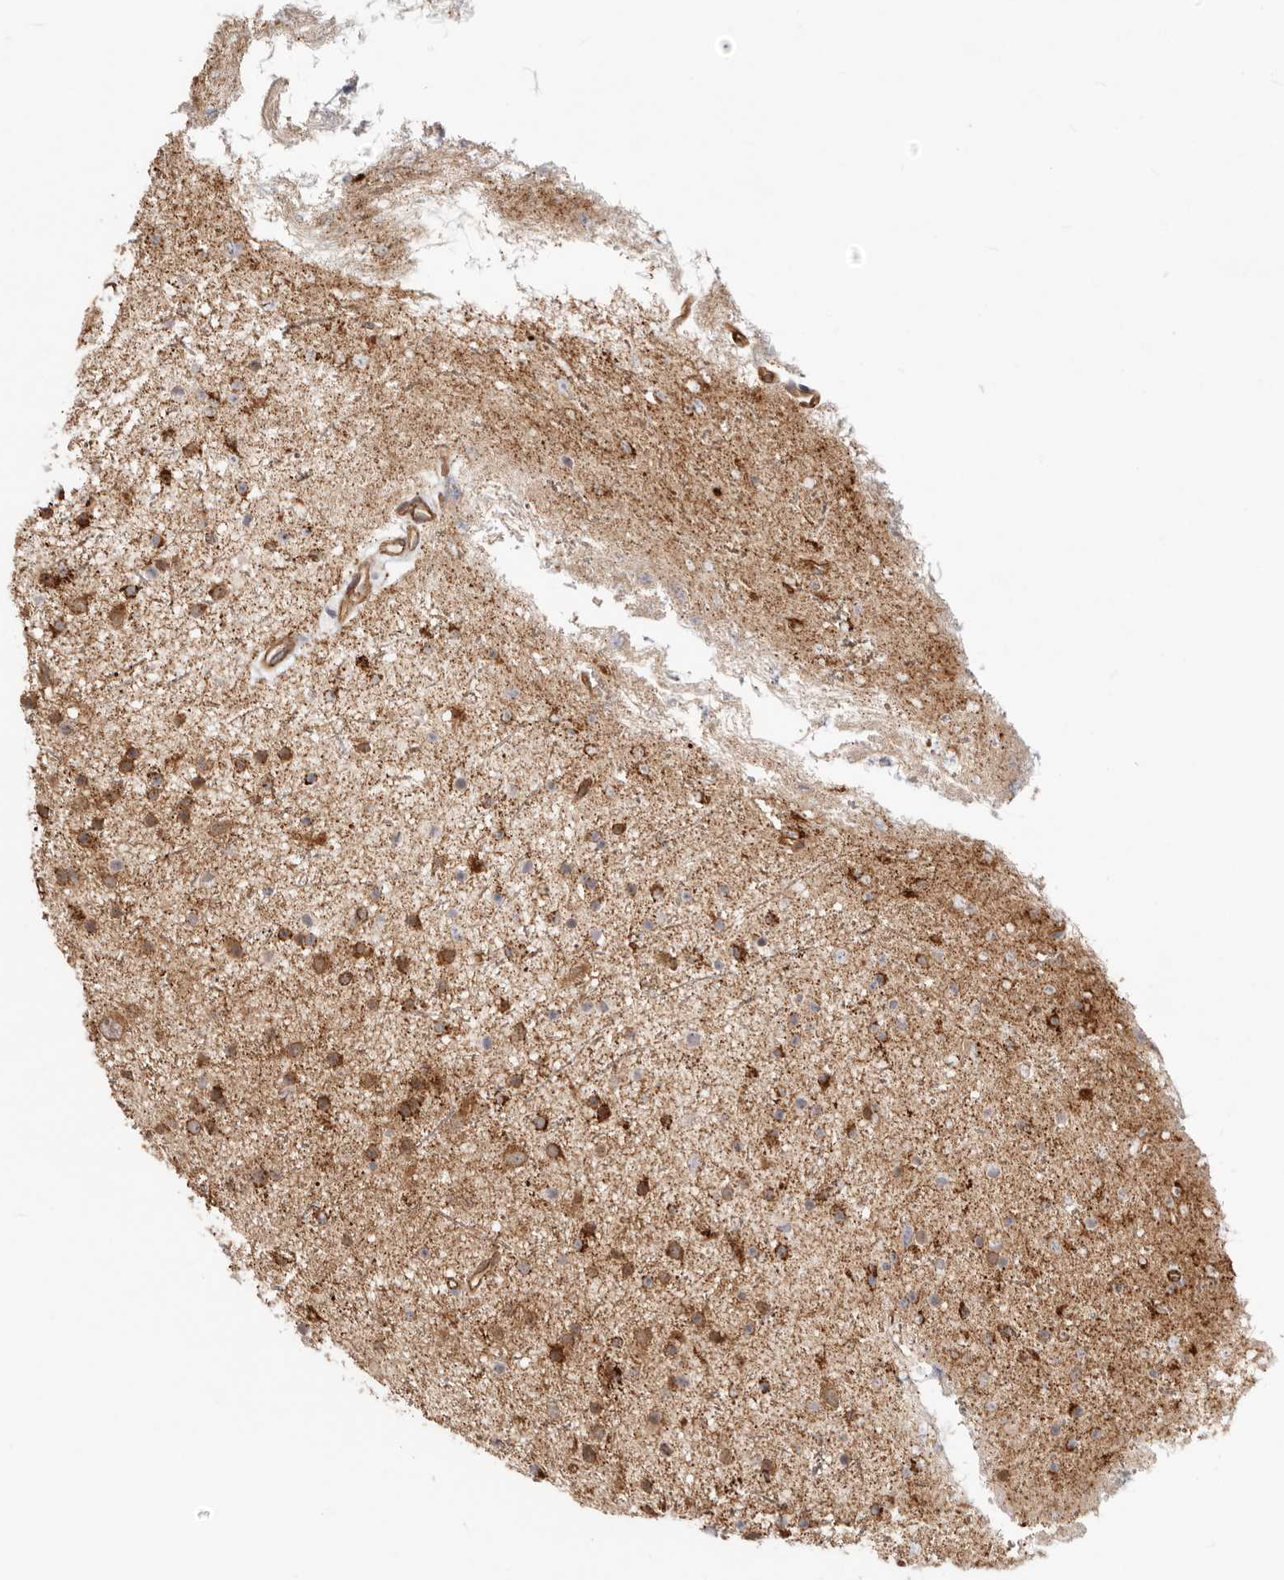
{"staining": {"intensity": "moderate", "quantity": ">75%", "location": "cytoplasmic/membranous"}, "tissue": "glioma", "cell_type": "Tumor cells", "image_type": "cancer", "snomed": [{"axis": "morphology", "description": "Glioma, malignant, Low grade"}, {"axis": "topography", "description": "Cerebral cortex"}], "caption": "DAB (3,3'-diaminobenzidine) immunohistochemical staining of human low-grade glioma (malignant) exhibits moderate cytoplasmic/membranous protein positivity in approximately >75% of tumor cells.", "gene": "SZT2", "patient": {"sex": "female", "age": 39}}